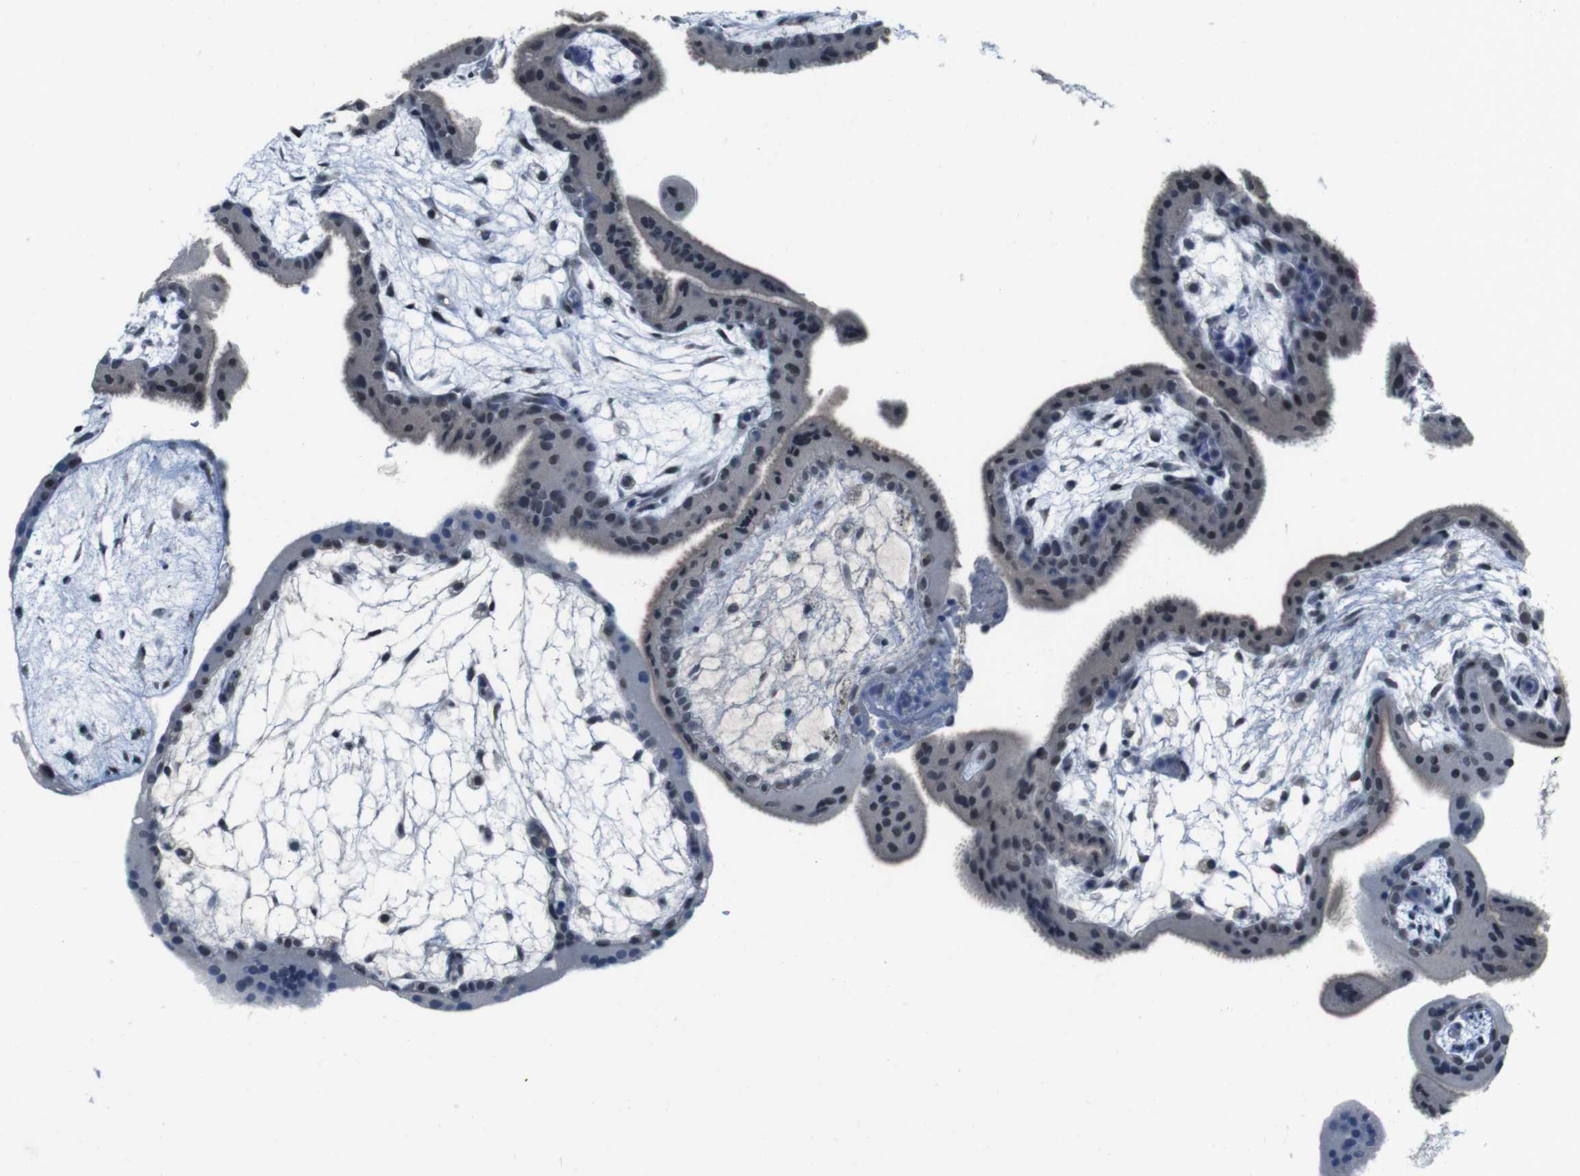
{"staining": {"intensity": "weak", "quantity": "25%-75%", "location": "nuclear"}, "tissue": "placenta", "cell_type": "Trophoblastic cells", "image_type": "normal", "snomed": [{"axis": "morphology", "description": "Normal tissue, NOS"}, {"axis": "topography", "description": "Placenta"}], "caption": "Placenta stained with DAB (3,3'-diaminobenzidine) immunohistochemistry shows low levels of weak nuclear expression in about 25%-75% of trophoblastic cells. The staining was performed using DAB (3,3'-diaminobenzidine), with brown indicating positive protein expression. Nuclei are stained blue with hematoxylin.", "gene": "CDHR2", "patient": {"sex": "female", "age": 35}}